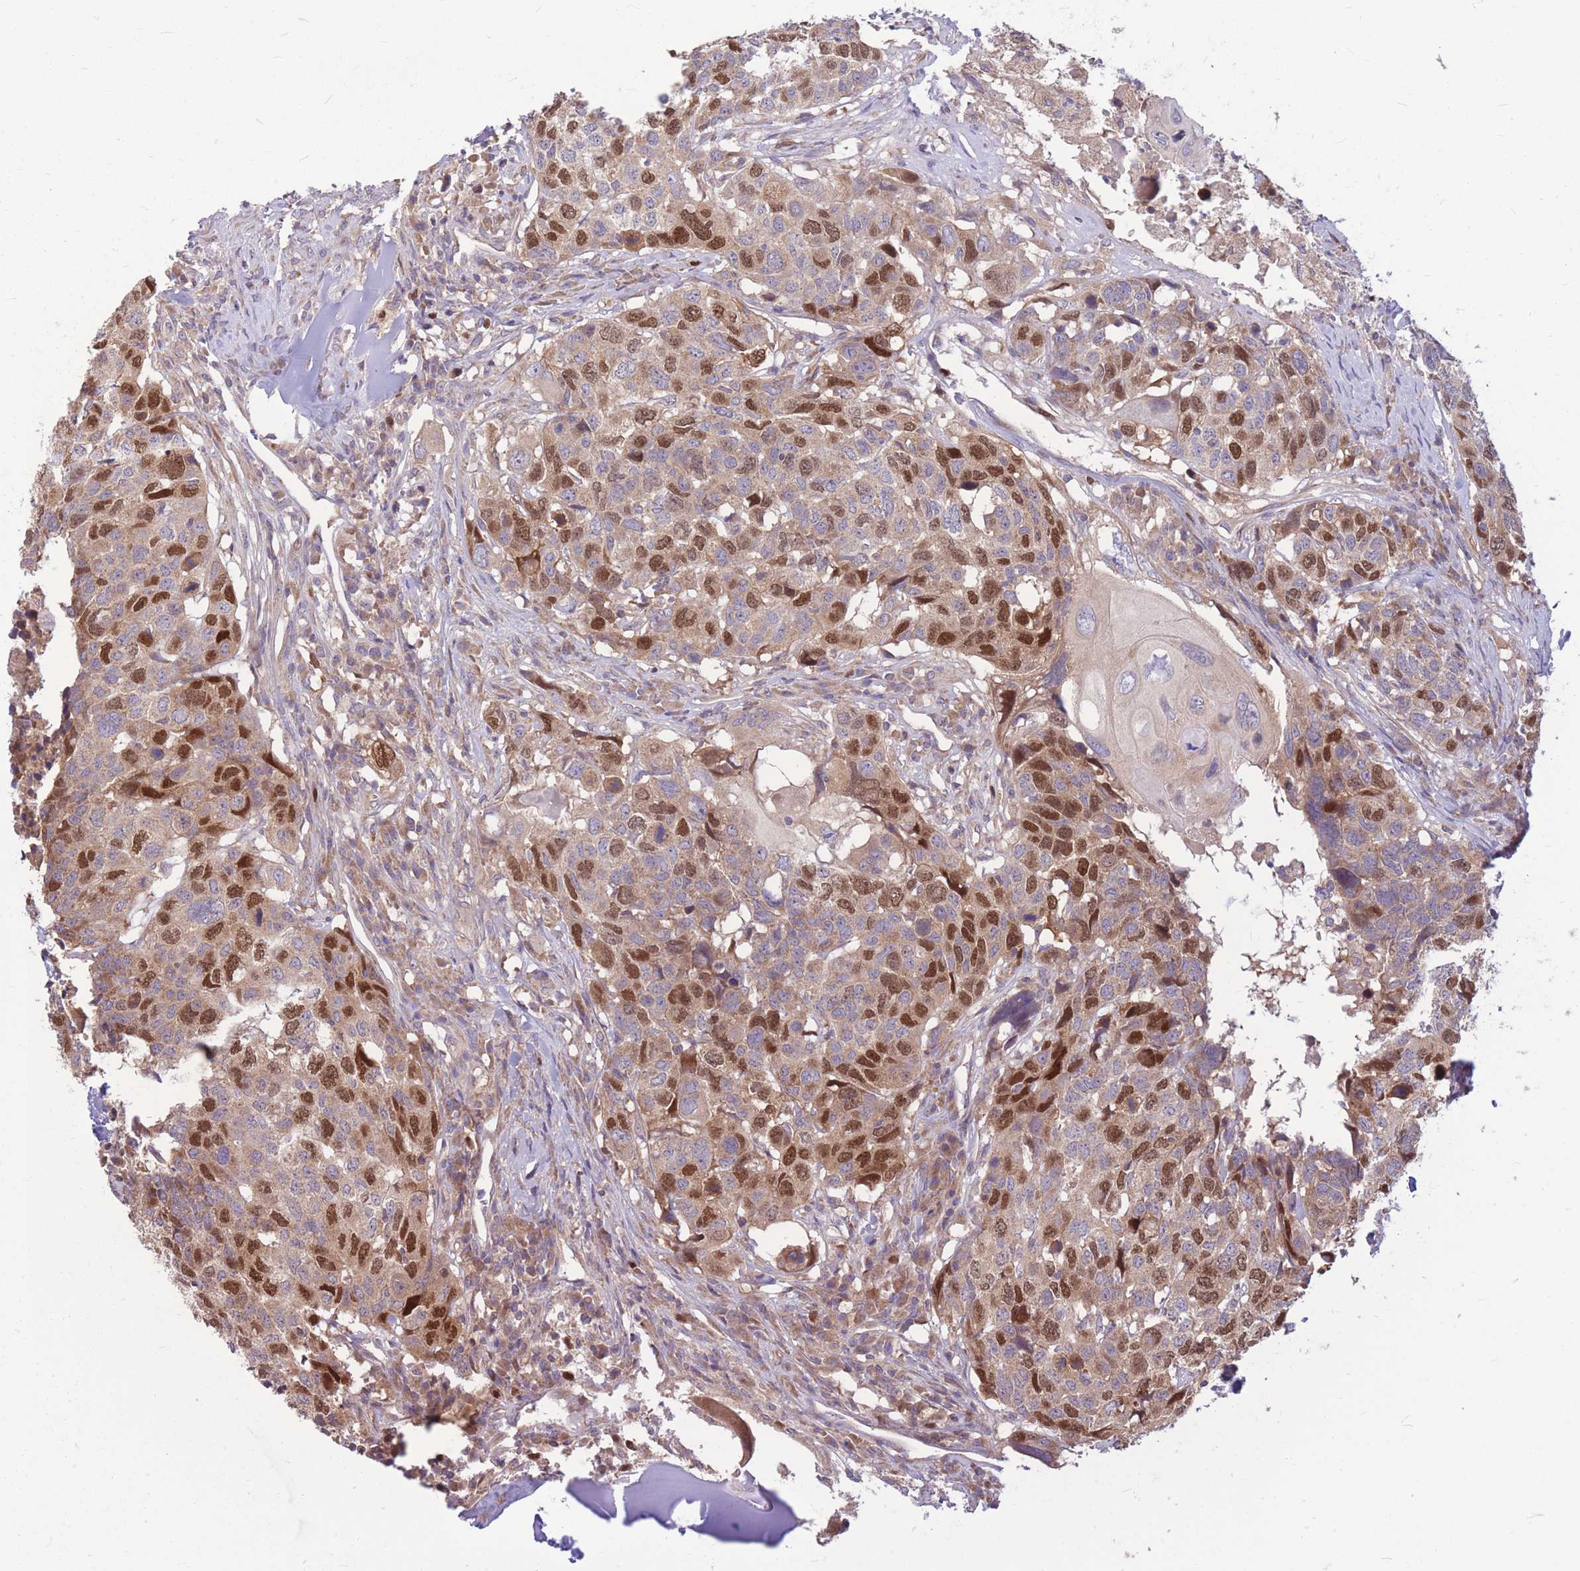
{"staining": {"intensity": "strong", "quantity": "25%-75%", "location": "nuclear"}, "tissue": "head and neck cancer", "cell_type": "Tumor cells", "image_type": "cancer", "snomed": [{"axis": "morphology", "description": "Squamous cell carcinoma, NOS"}, {"axis": "topography", "description": "Head-Neck"}], "caption": "Protein expression analysis of head and neck cancer (squamous cell carcinoma) displays strong nuclear positivity in about 25%-75% of tumor cells.", "gene": "GMNN", "patient": {"sex": "male", "age": 66}}